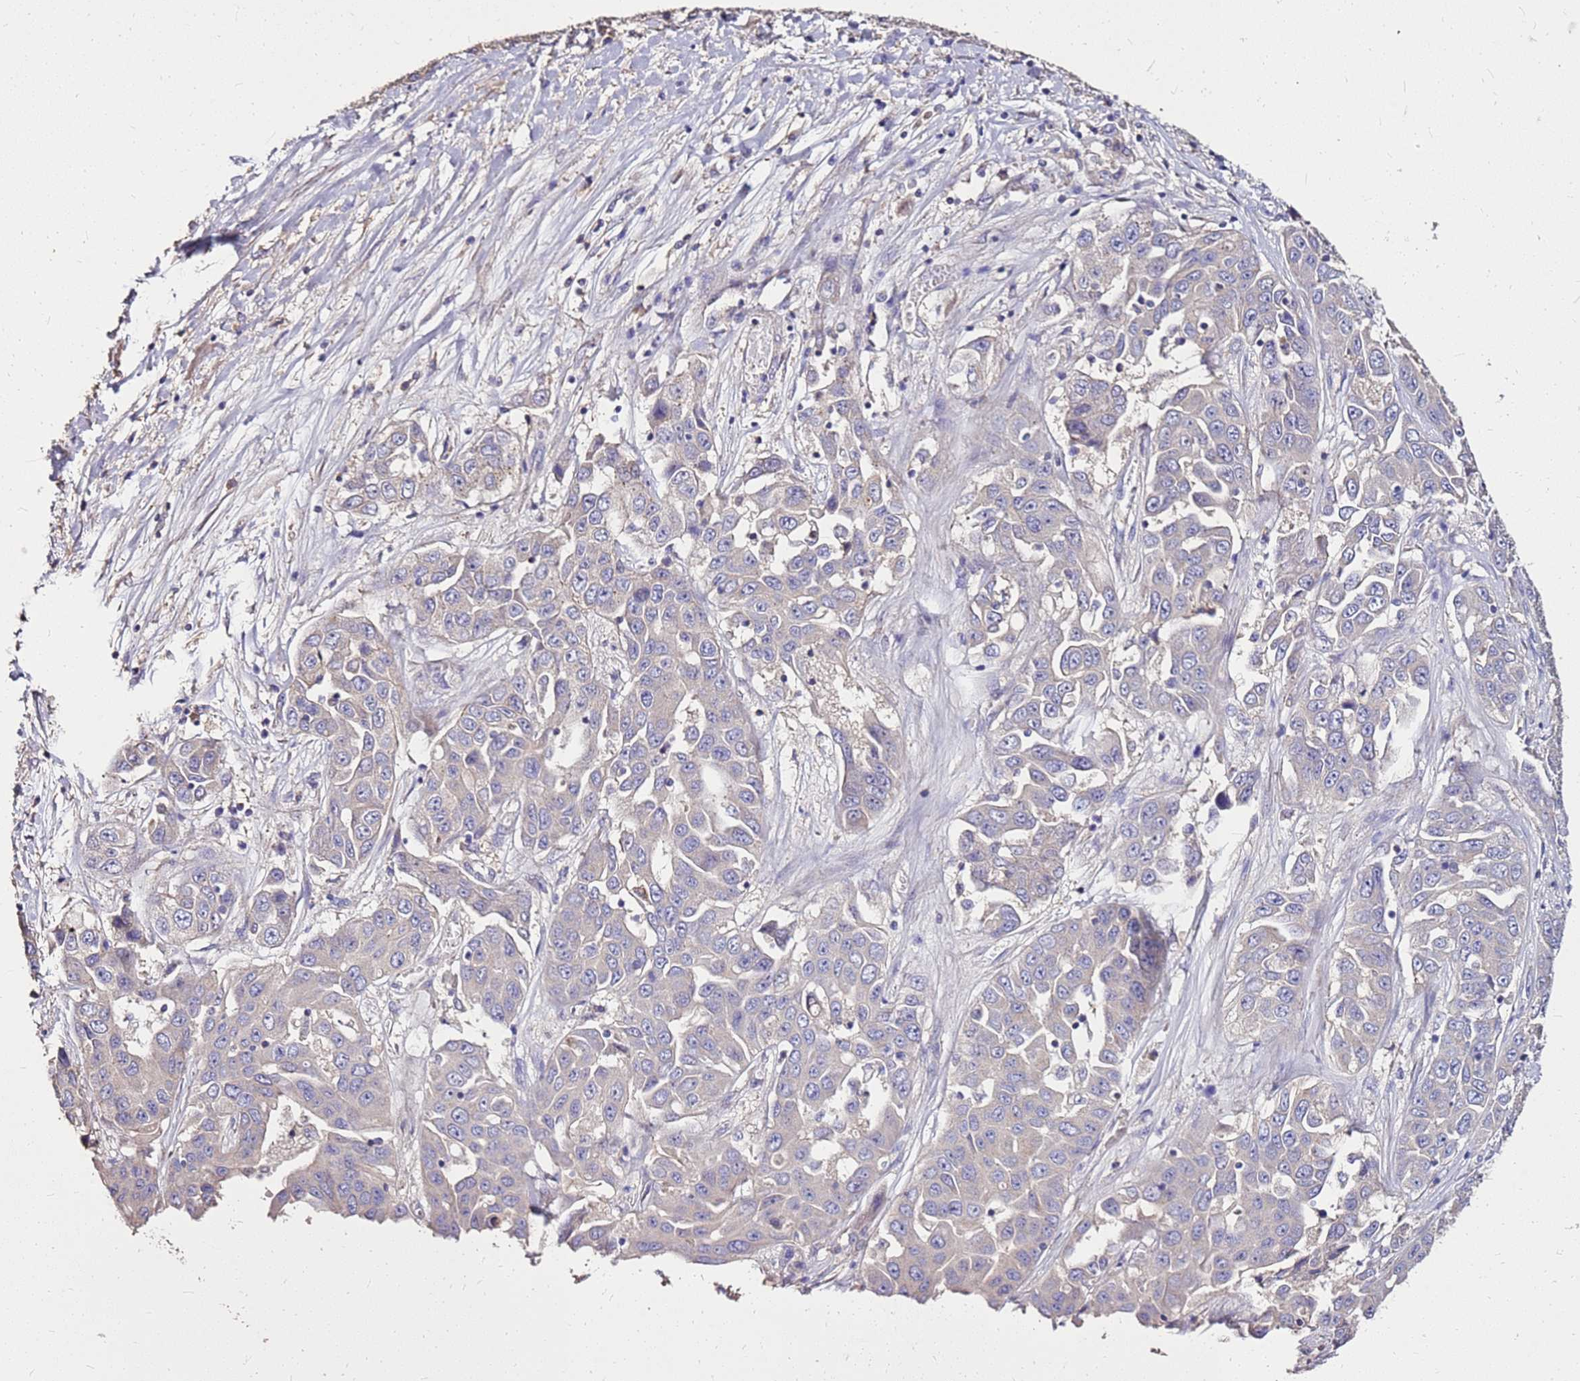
{"staining": {"intensity": "negative", "quantity": "none", "location": "none"}, "tissue": "liver cancer", "cell_type": "Tumor cells", "image_type": "cancer", "snomed": [{"axis": "morphology", "description": "Cholangiocarcinoma"}, {"axis": "topography", "description": "Liver"}], "caption": "Immunohistochemistry (IHC) histopathology image of human liver cancer (cholangiocarcinoma) stained for a protein (brown), which demonstrates no expression in tumor cells. The staining is performed using DAB brown chromogen with nuclei counter-stained in using hematoxylin.", "gene": "EXD3", "patient": {"sex": "female", "age": 52}}